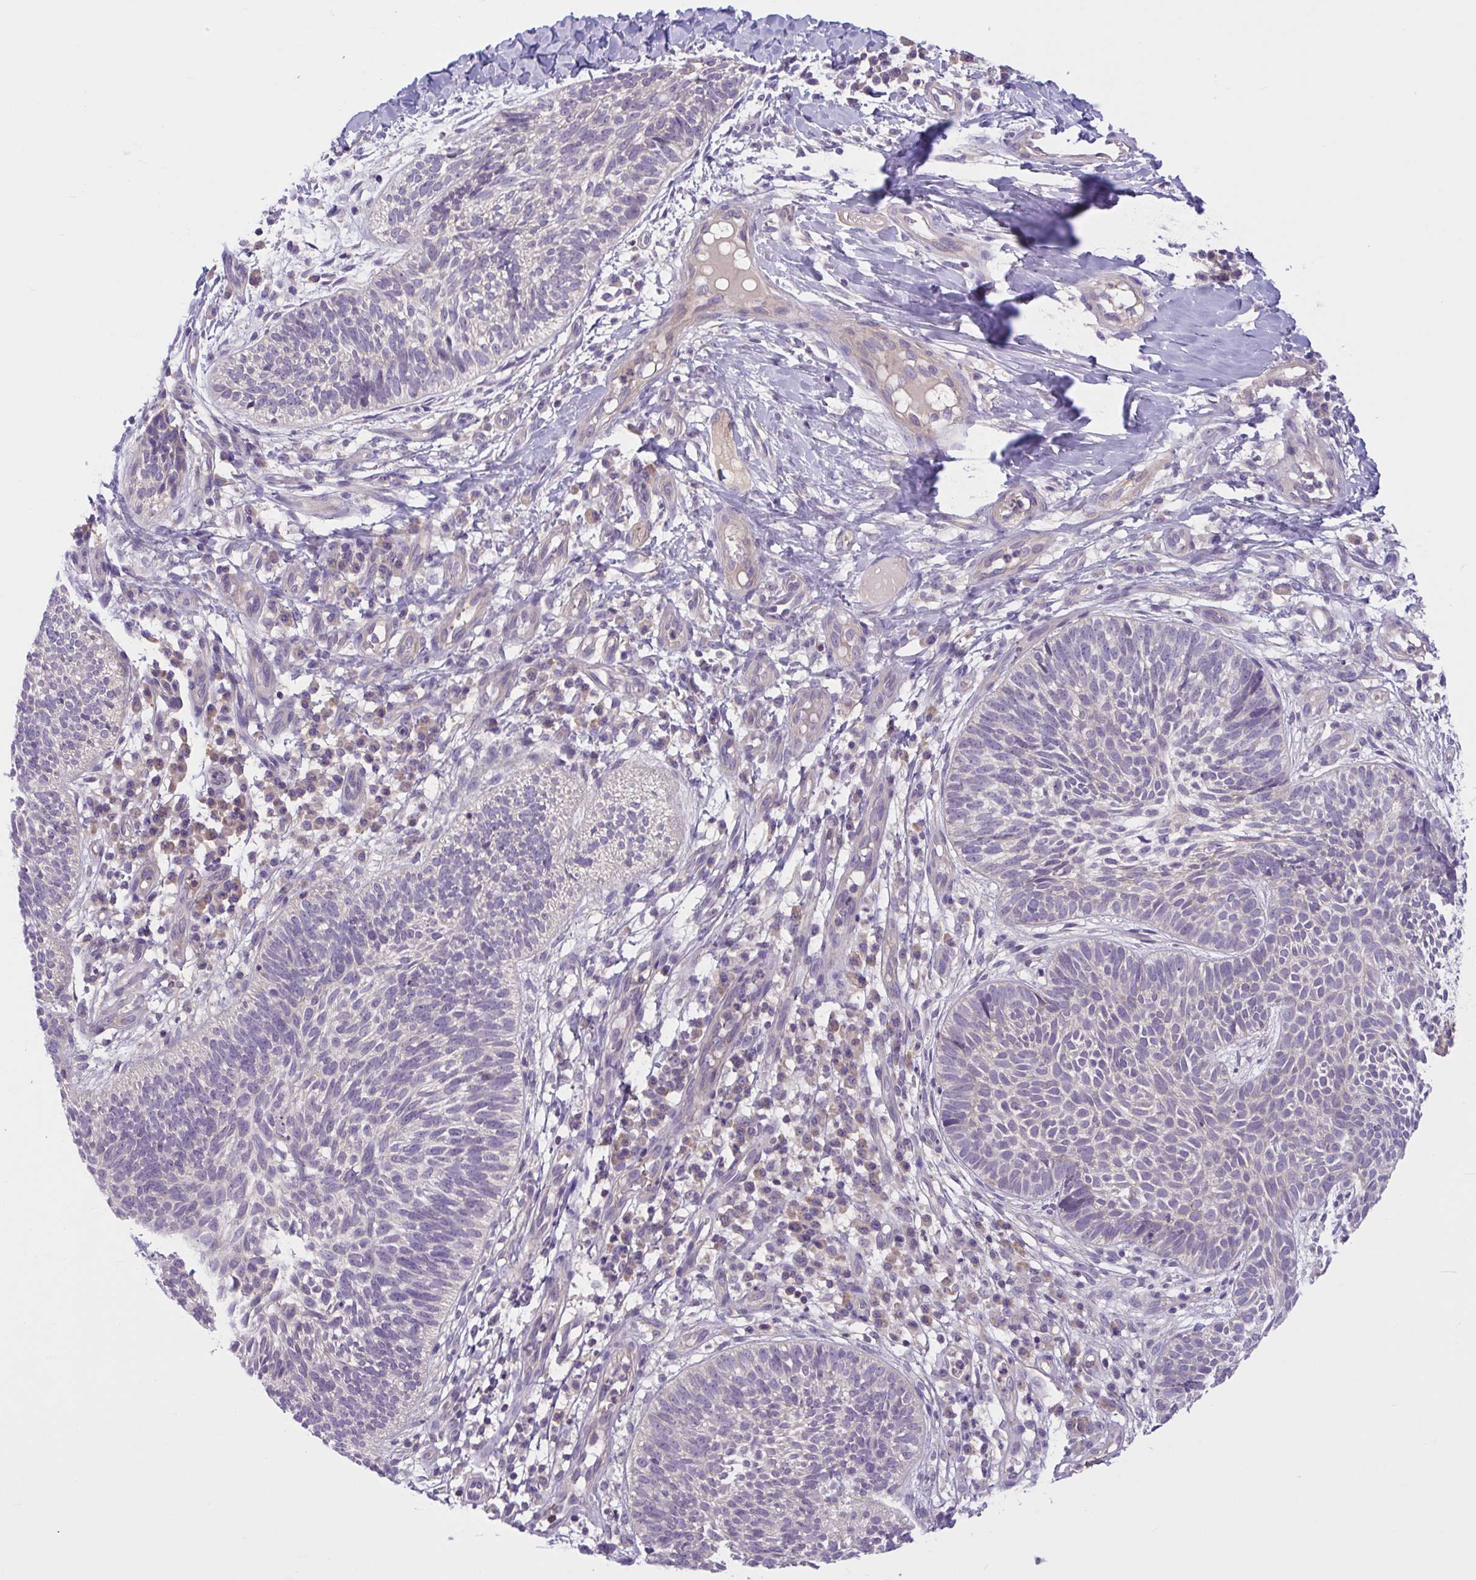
{"staining": {"intensity": "negative", "quantity": "none", "location": "none"}, "tissue": "skin cancer", "cell_type": "Tumor cells", "image_type": "cancer", "snomed": [{"axis": "morphology", "description": "Basal cell carcinoma"}, {"axis": "topography", "description": "Skin"}, {"axis": "topography", "description": "Skin of leg"}], "caption": "There is no significant staining in tumor cells of basal cell carcinoma (skin). (DAB (3,3'-diaminobenzidine) immunohistochemistry visualized using brightfield microscopy, high magnification).", "gene": "WNT9B", "patient": {"sex": "female", "age": 87}}